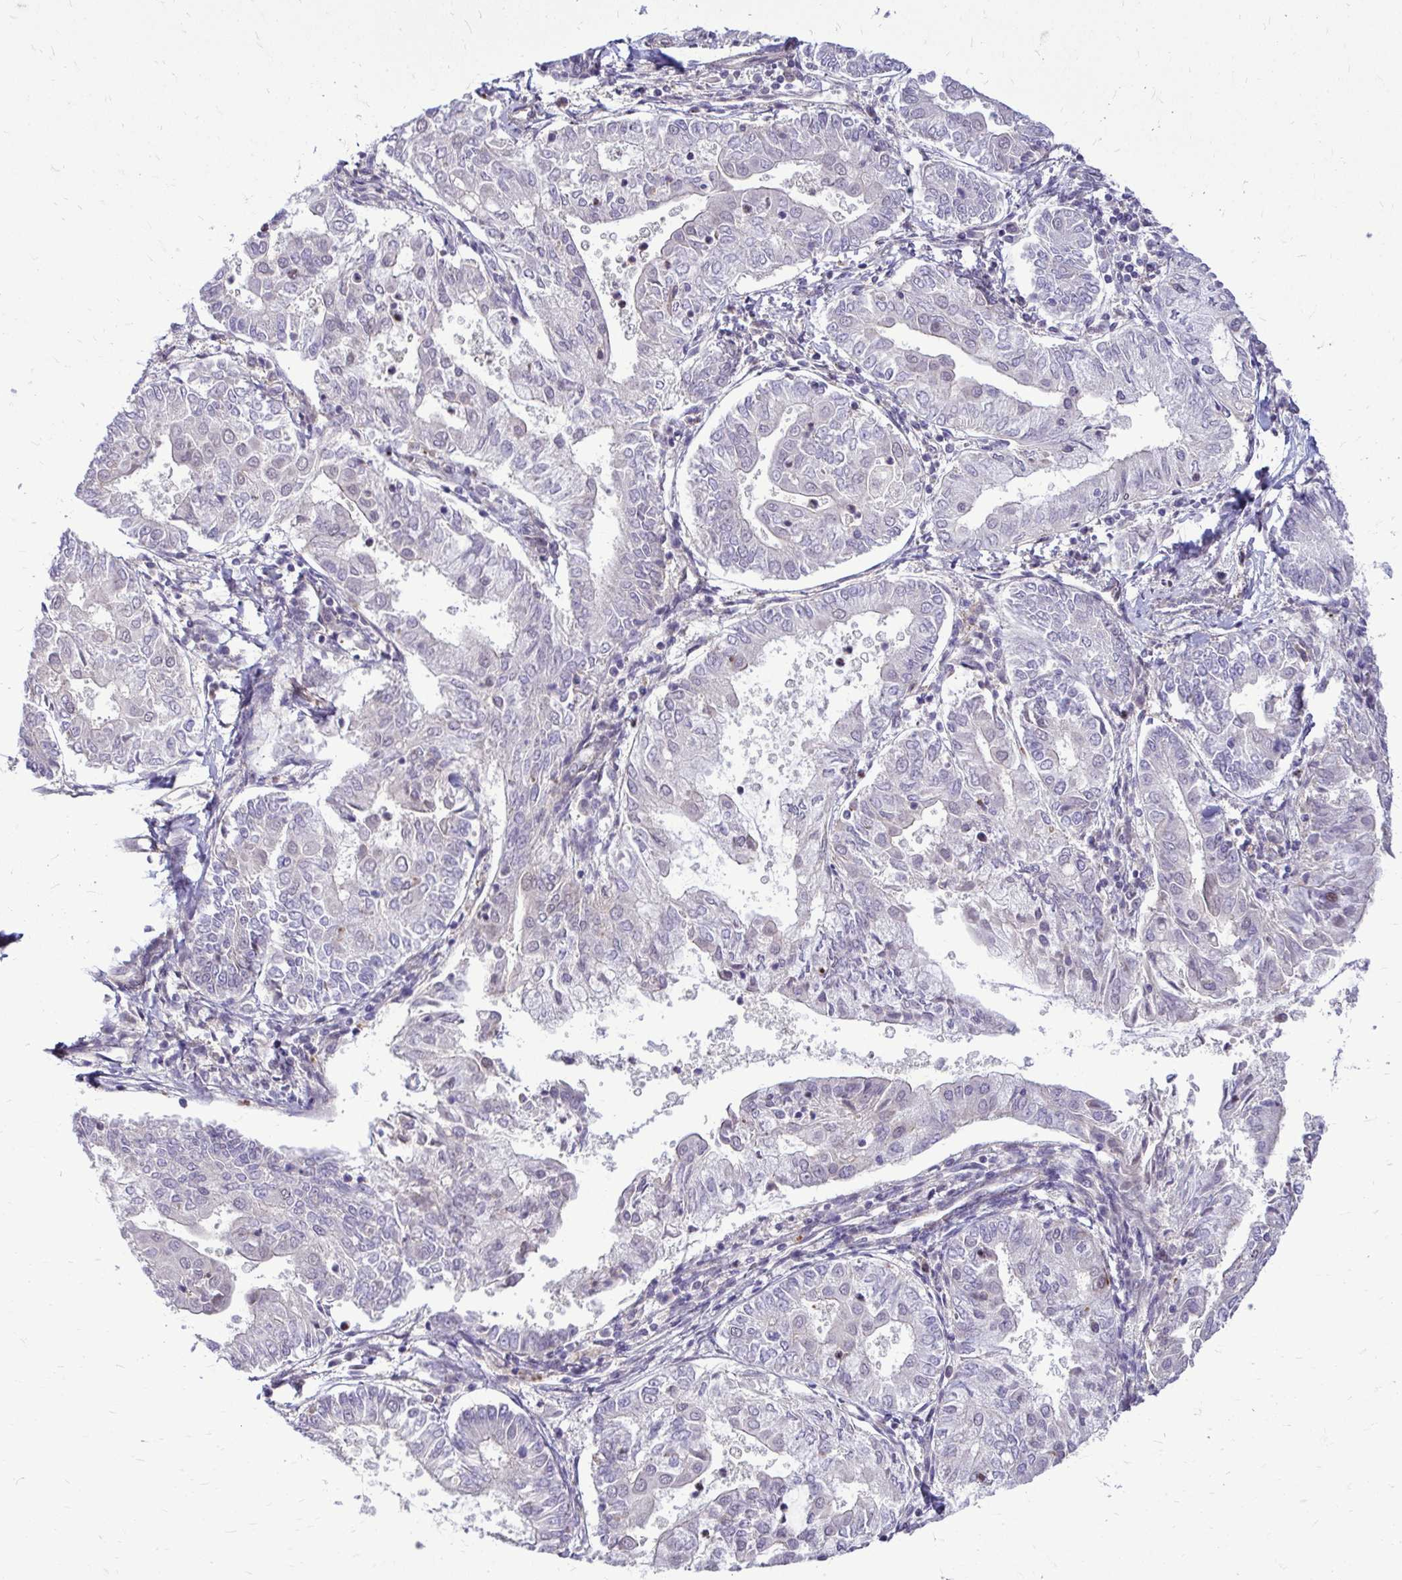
{"staining": {"intensity": "negative", "quantity": "none", "location": "none"}, "tissue": "endometrial cancer", "cell_type": "Tumor cells", "image_type": "cancer", "snomed": [{"axis": "morphology", "description": "Adenocarcinoma, NOS"}, {"axis": "topography", "description": "Endometrium"}], "caption": "IHC micrograph of neoplastic tissue: adenocarcinoma (endometrial) stained with DAB displays no significant protein expression in tumor cells.", "gene": "TRIP6", "patient": {"sex": "female", "age": 68}}